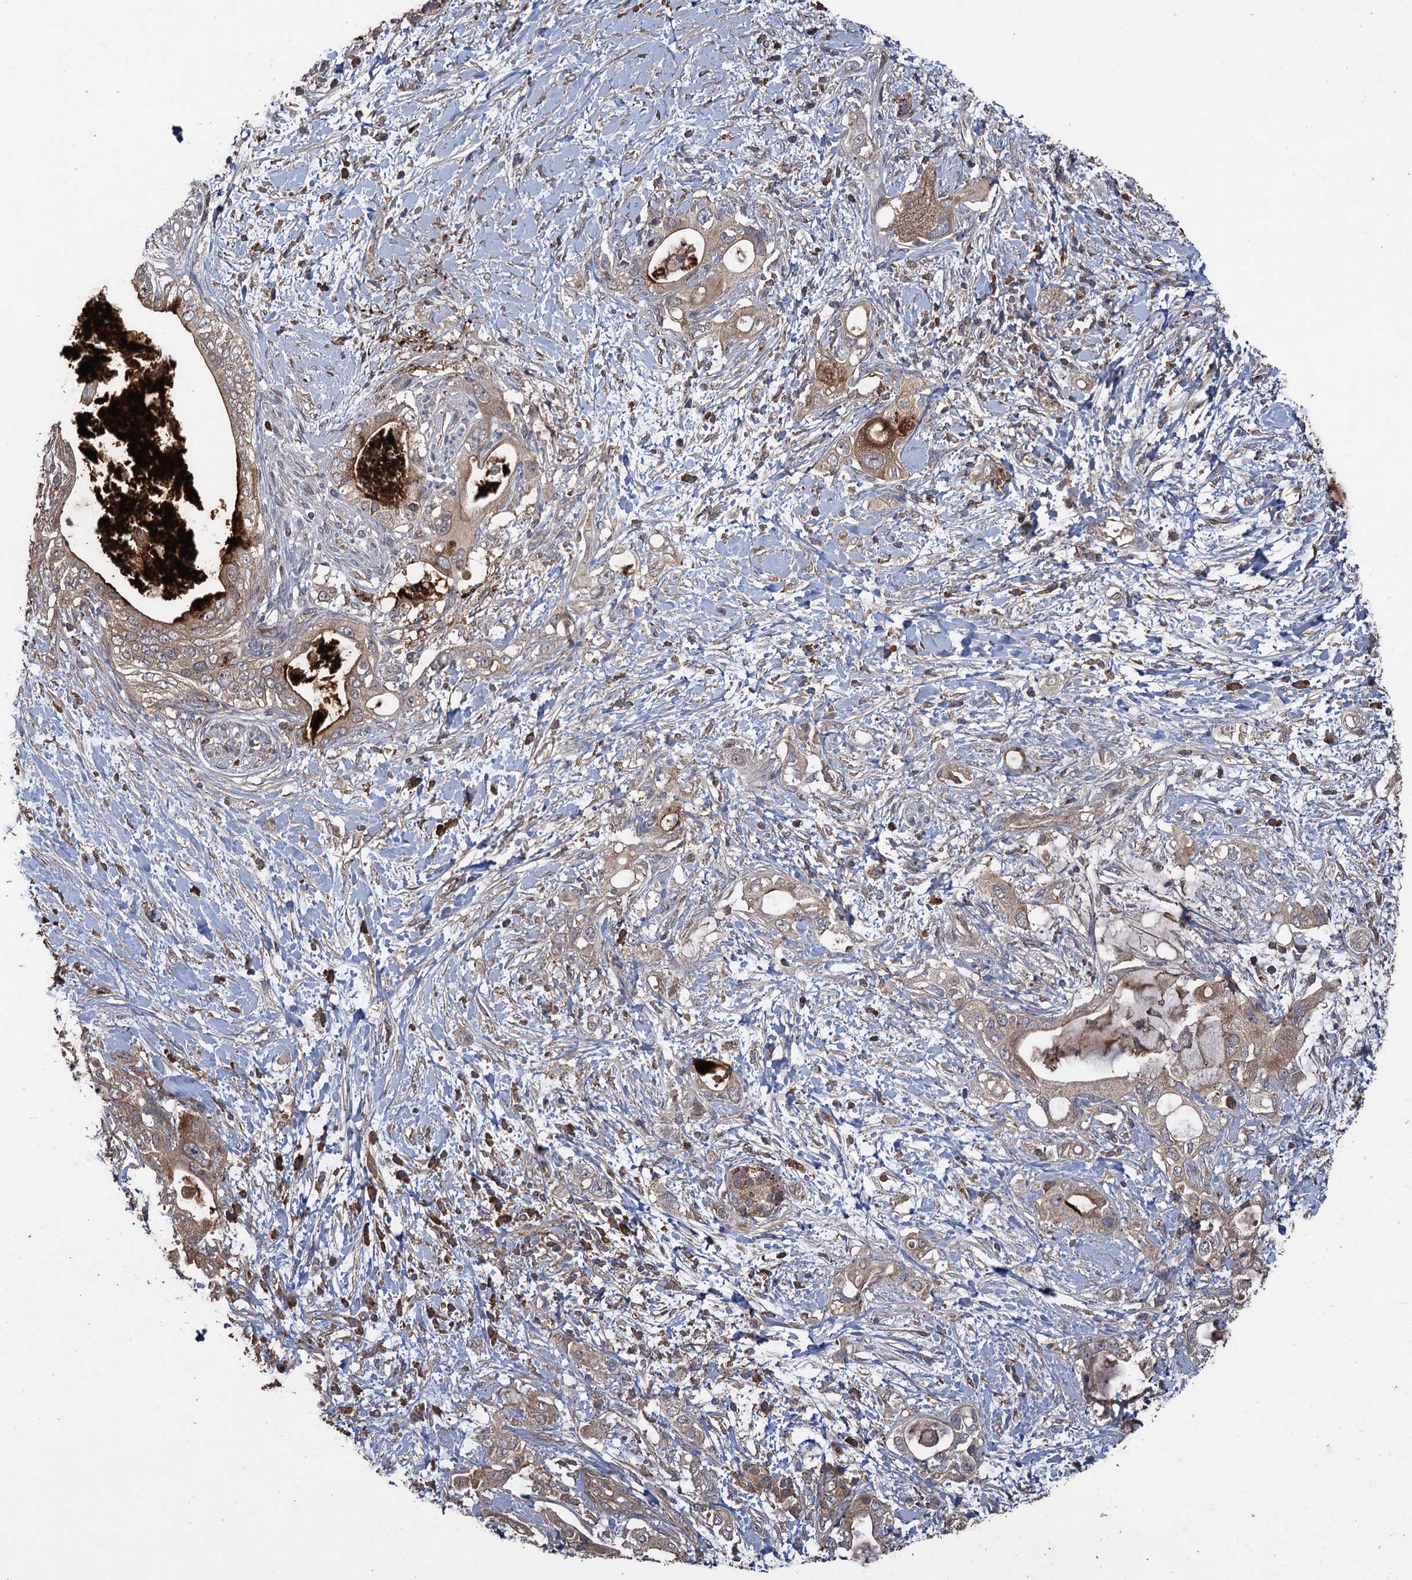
{"staining": {"intensity": "weak", "quantity": "25%-75%", "location": "cytoplasmic/membranous"}, "tissue": "pancreatic cancer", "cell_type": "Tumor cells", "image_type": "cancer", "snomed": [{"axis": "morphology", "description": "Adenocarcinoma, NOS"}, {"axis": "topography", "description": "Pancreas"}], "caption": "Immunohistochemical staining of human pancreatic cancer (adenocarcinoma) demonstrates weak cytoplasmic/membranous protein positivity in approximately 25%-75% of tumor cells.", "gene": "TXNDC11", "patient": {"sex": "female", "age": 56}}